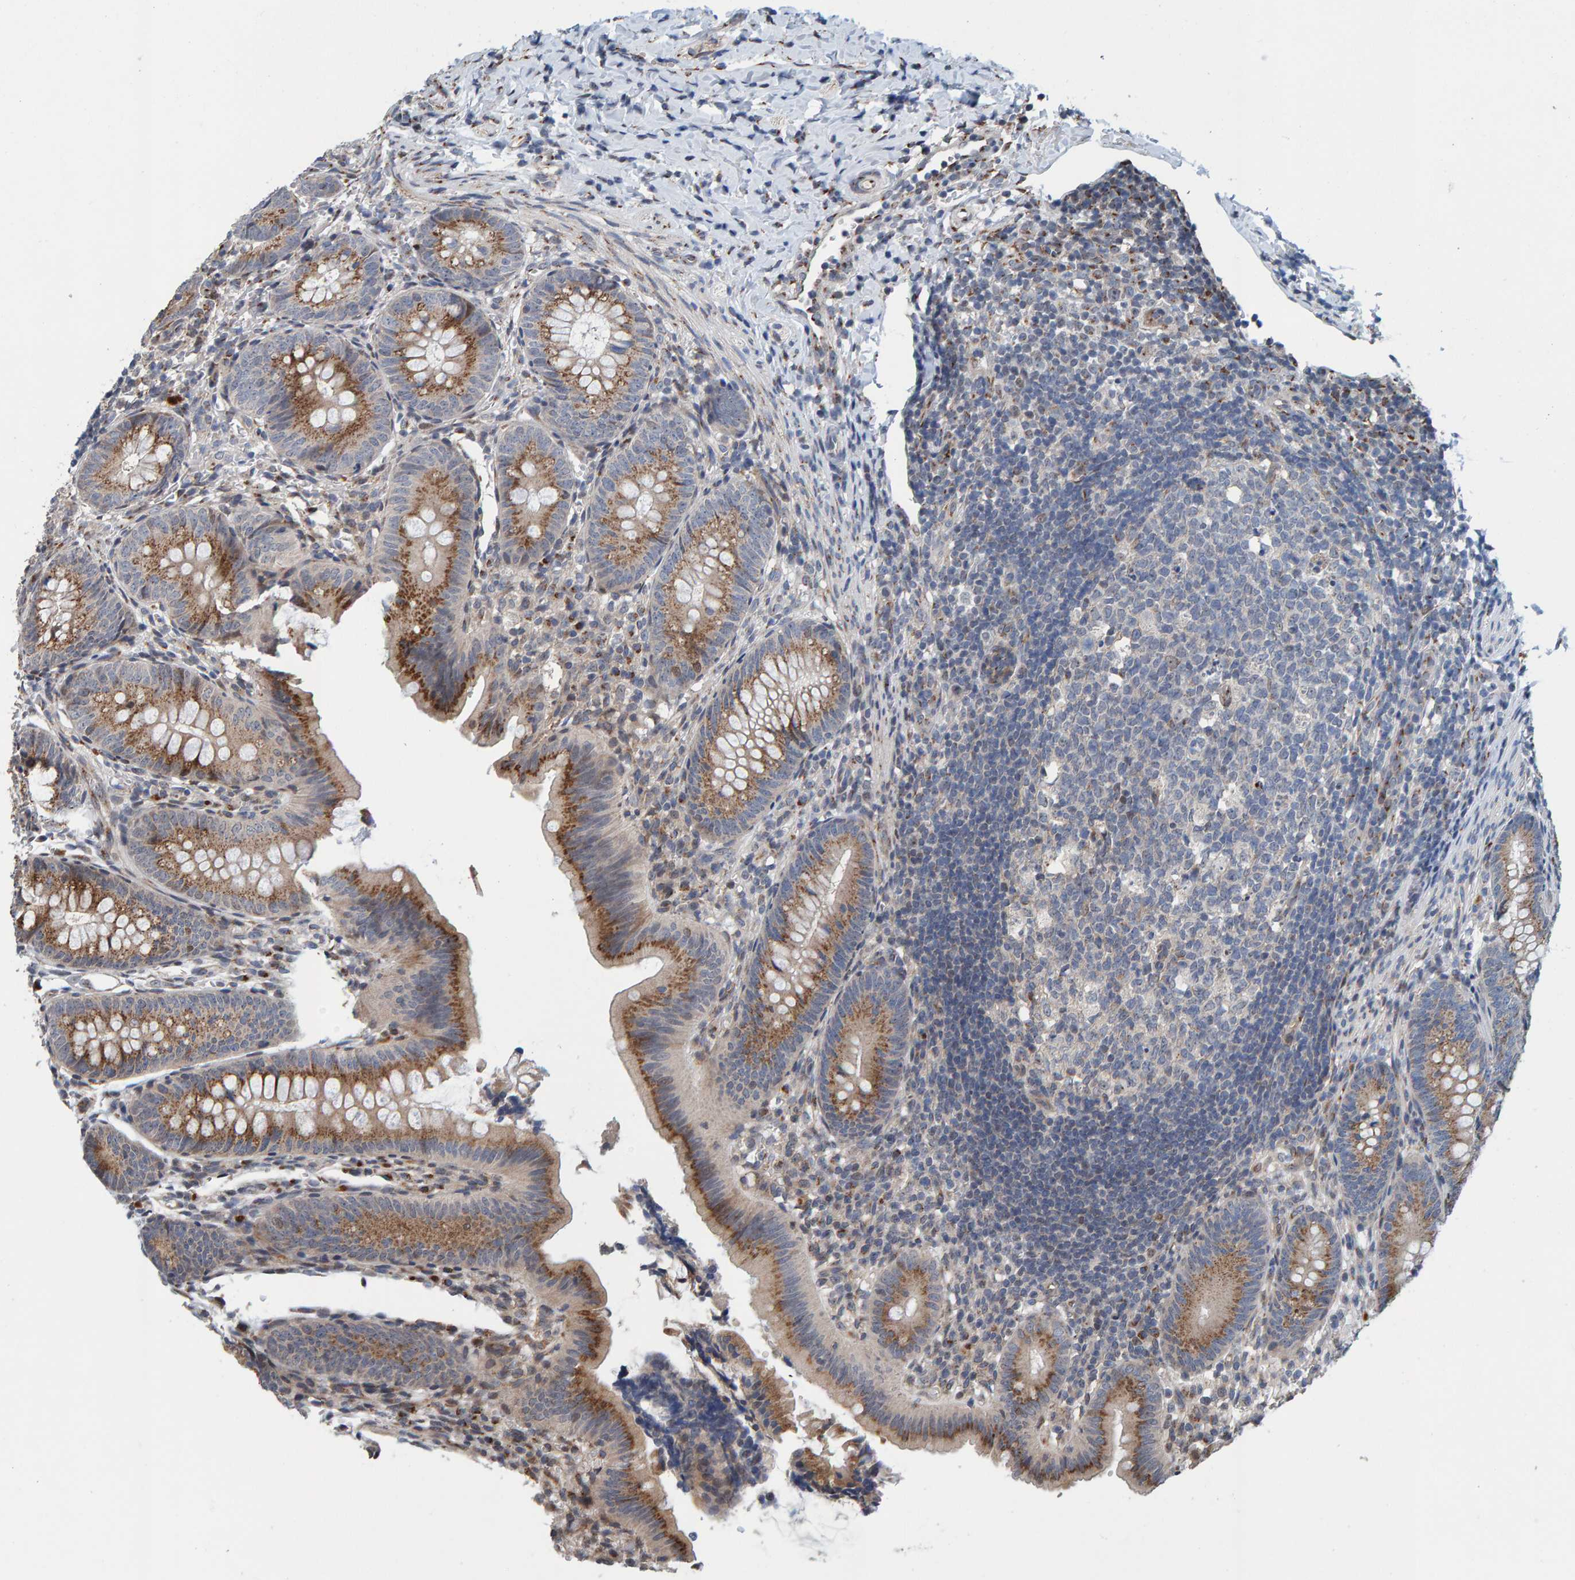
{"staining": {"intensity": "moderate", "quantity": ">75%", "location": "cytoplasmic/membranous"}, "tissue": "appendix", "cell_type": "Glandular cells", "image_type": "normal", "snomed": [{"axis": "morphology", "description": "Normal tissue, NOS"}, {"axis": "topography", "description": "Appendix"}], "caption": "IHC image of normal appendix stained for a protein (brown), which exhibits medium levels of moderate cytoplasmic/membranous expression in about >75% of glandular cells.", "gene": "CCDC25", "patient": {"sex": "male", "age": 1}}